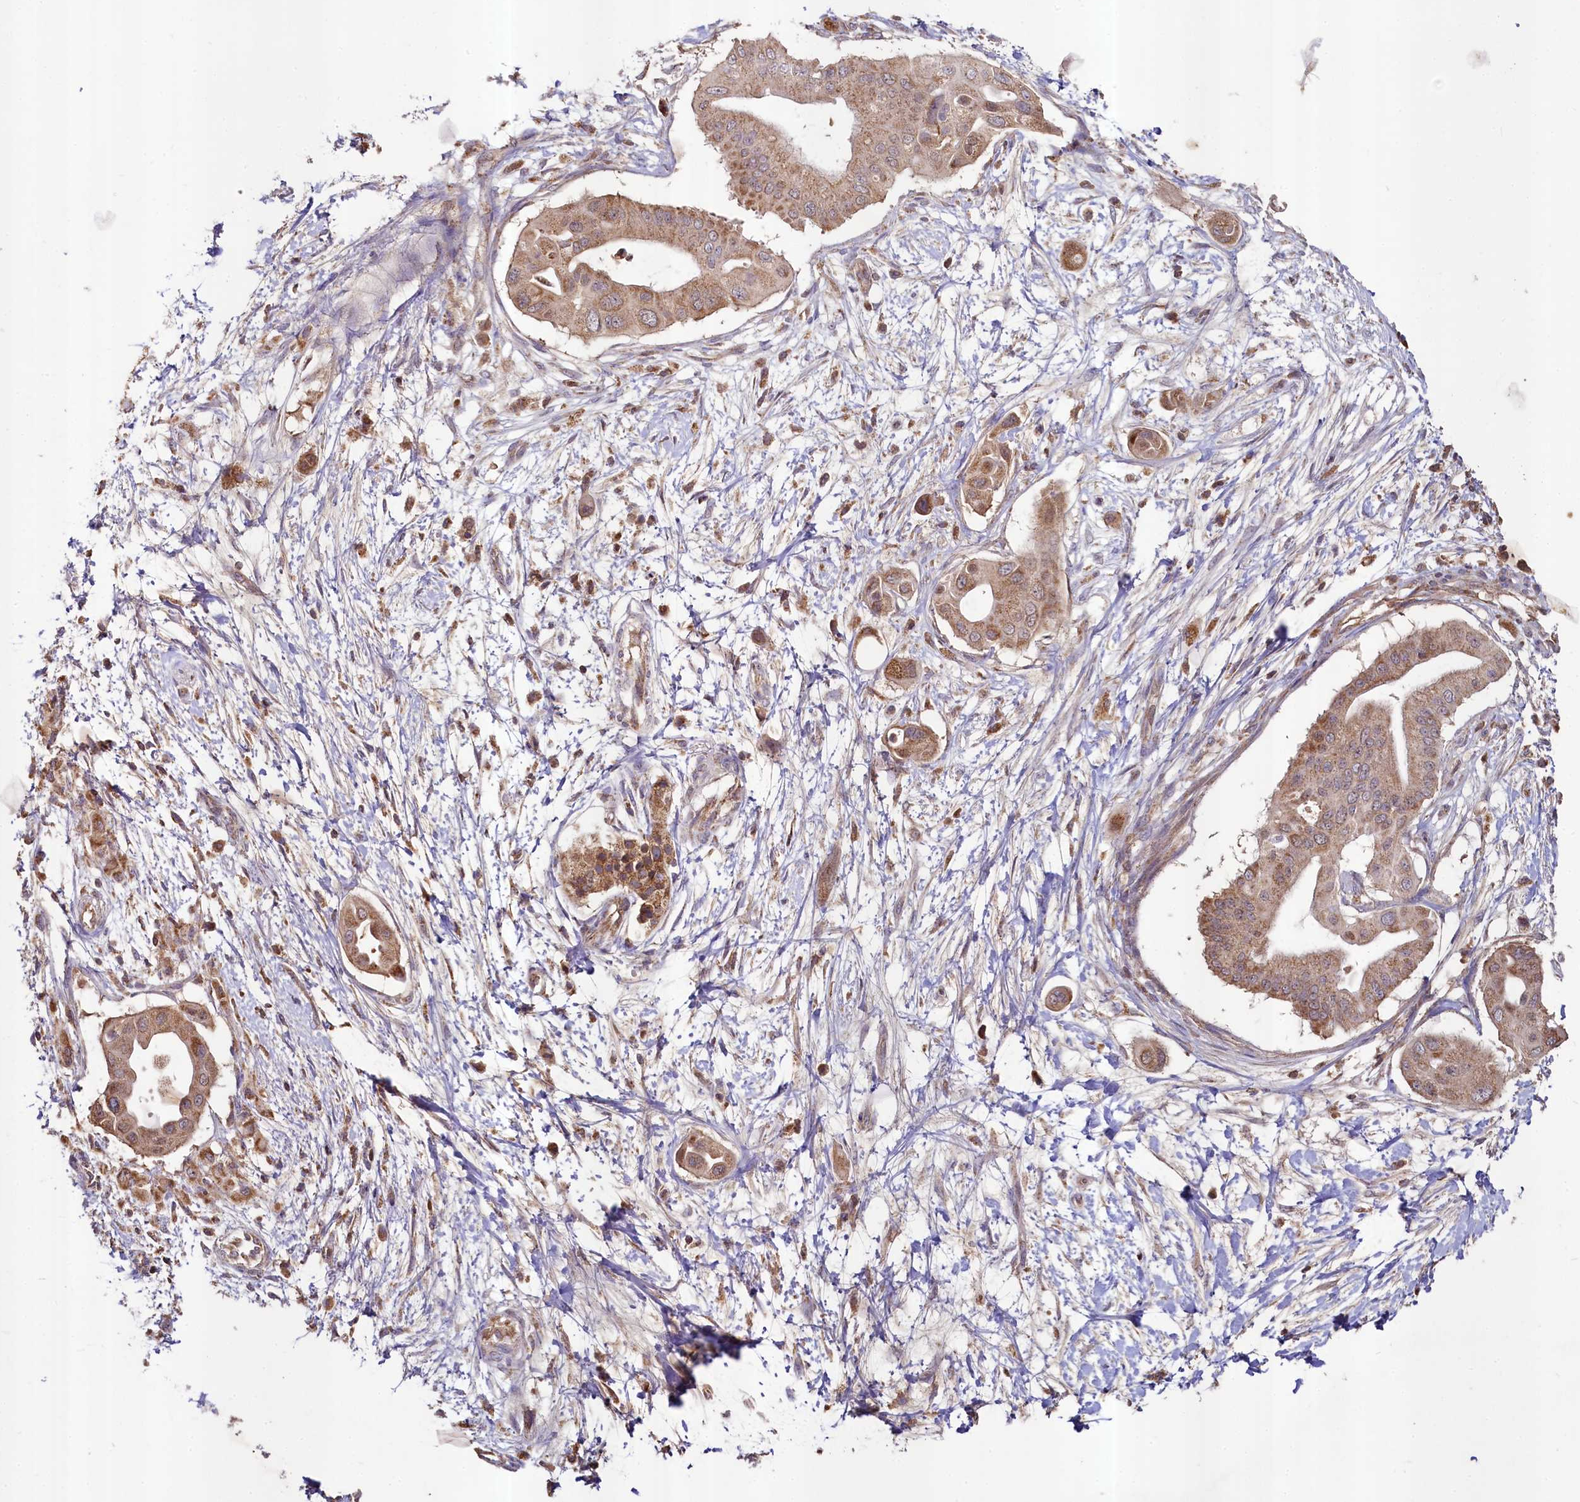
{"staining": {"intensity": "moderate", "quantity": ">75%", "location": "cytoplasmic/membranous"}, "tissue": "pancreatic cancer", "cell_type": "Tumor cells", "image_type": "cancer", "snomed": [{"axis": "morphology", "description": "Adenocarcinoma, NOS"}, {"axis": "topography", "description": "Pancreas"}], "caption": "Immunohistochemistry (IHC) (DAB) staining of human pancreatic cancer displays moderate cytoplasmic/membranous protein staining in about >75% of tumor cells.", "gene": "METTL4", "patient": {"sex": "male", "age": 68}}